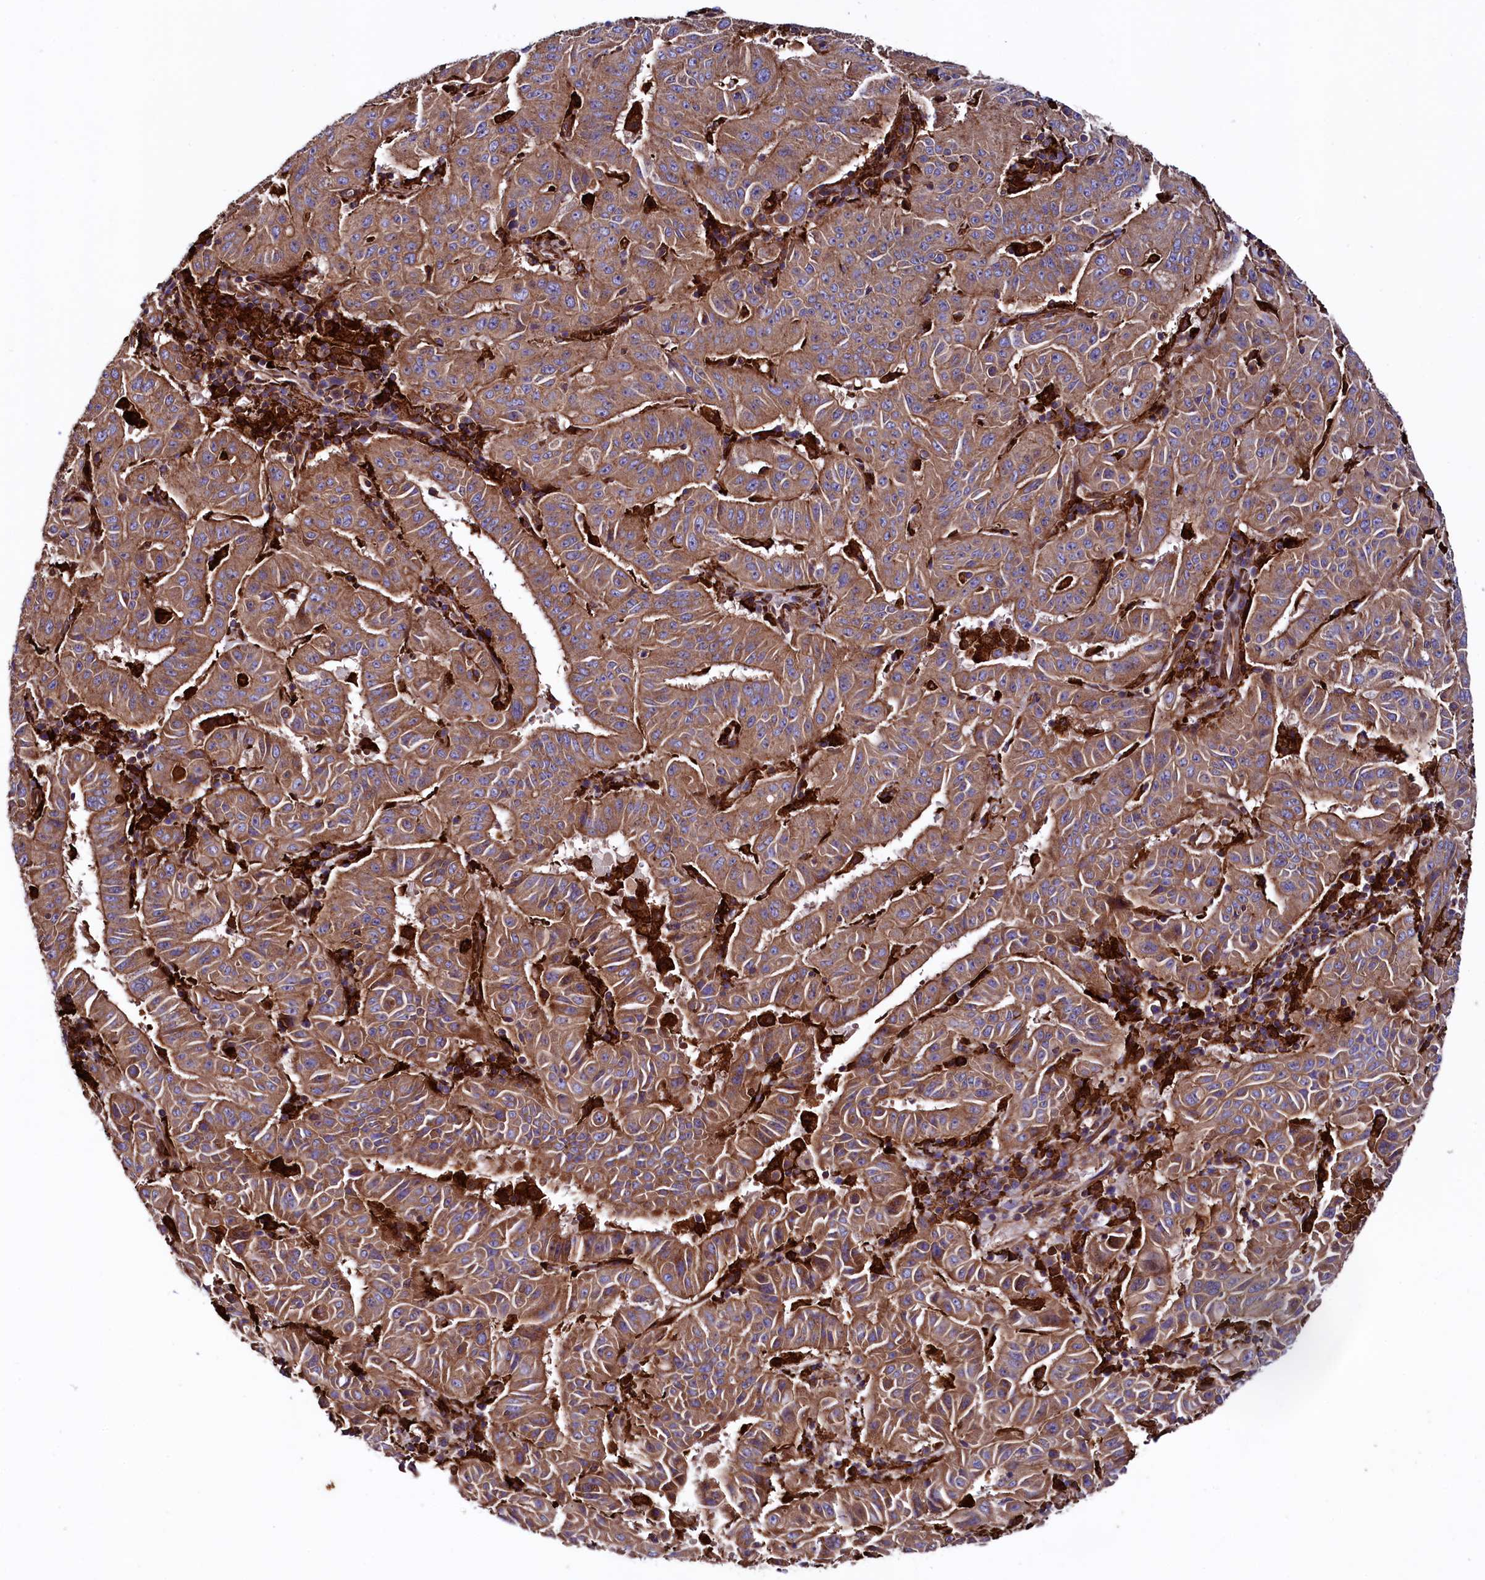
{"staining": {"intensity": "moderate", "quantity": ">75%", "location": "cytoplasmic/membranous"}, "tissue": "pancreatic cancer", "cell_type": "Tumor cells", "image_type": "cancer", "snomed": [{"axis": "morphology", "description": "Adenocarcinoma, NOS"}, {"axis": "topography", "description": "Pancreas"}], "caption": "The photomicrograph exhibits a brown stain indicating the presence of a protein in the cytoplasmic/membranous of tumor cells in pancreatic cancer (adenocarcinoma).", "gene": "STAMBPL1", "patient": {"sex": "male", "age": 63}}